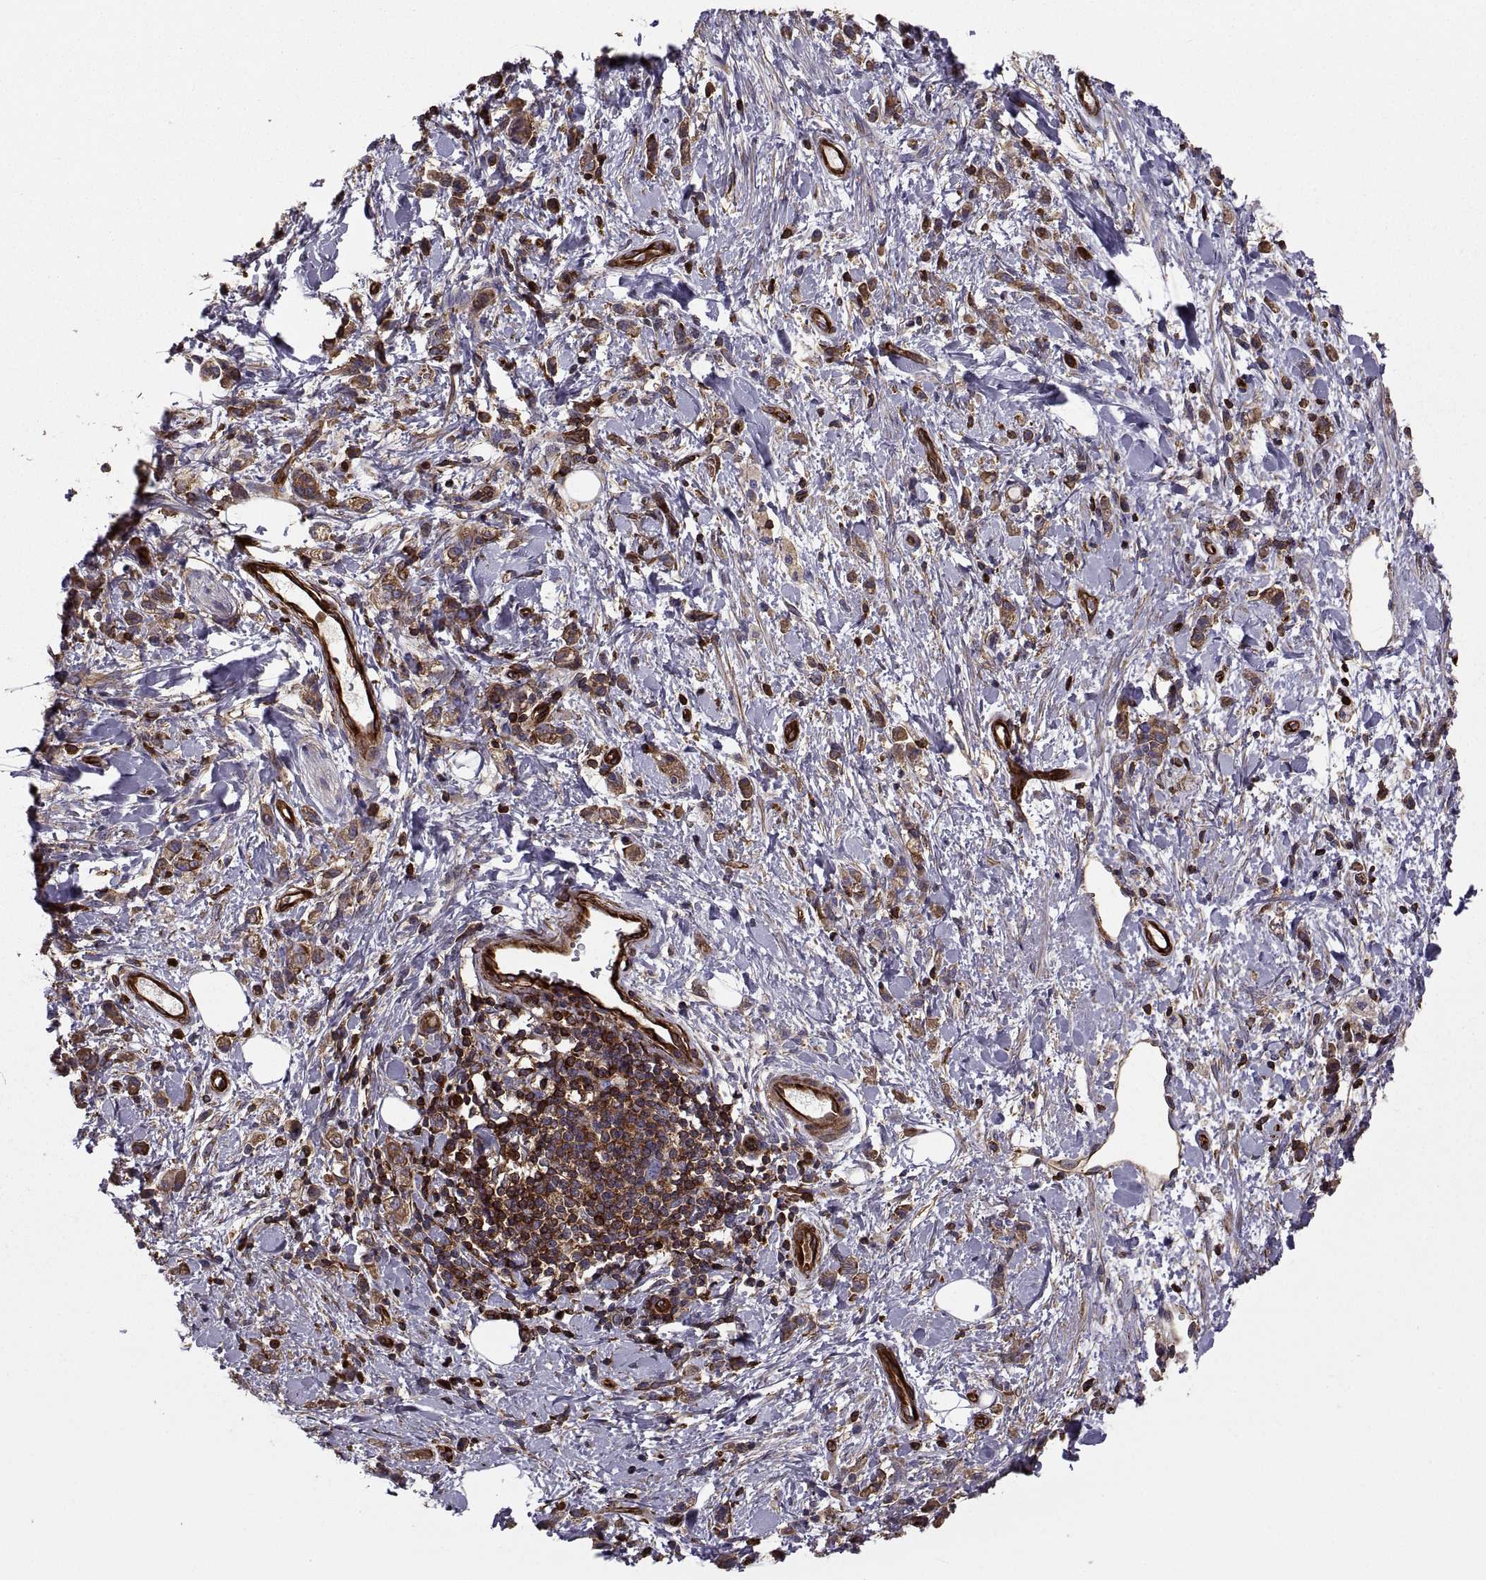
{"staining": {"intensity": "moderate", "quantity": ">75%", "location": "cytoplasmic/membranous"}, "tissue": "stomach cancer", "cell_type": "Tumor cells", "image_type": "cancer", "snomed": [{"axis": "morphology", "description": "Adenocarcinoma, NOS"}, {"axis": "topography", "description": "Stomach"}], "caption": "There is medium levels of moderate cytoplasmic/membranous staining in tumor cells of stomach adenocarcinoma, as demonstrated by immunohistochemical staining (brown color).", "gene": "MYH9", "patient": {"sex": "male", "age": 77}}